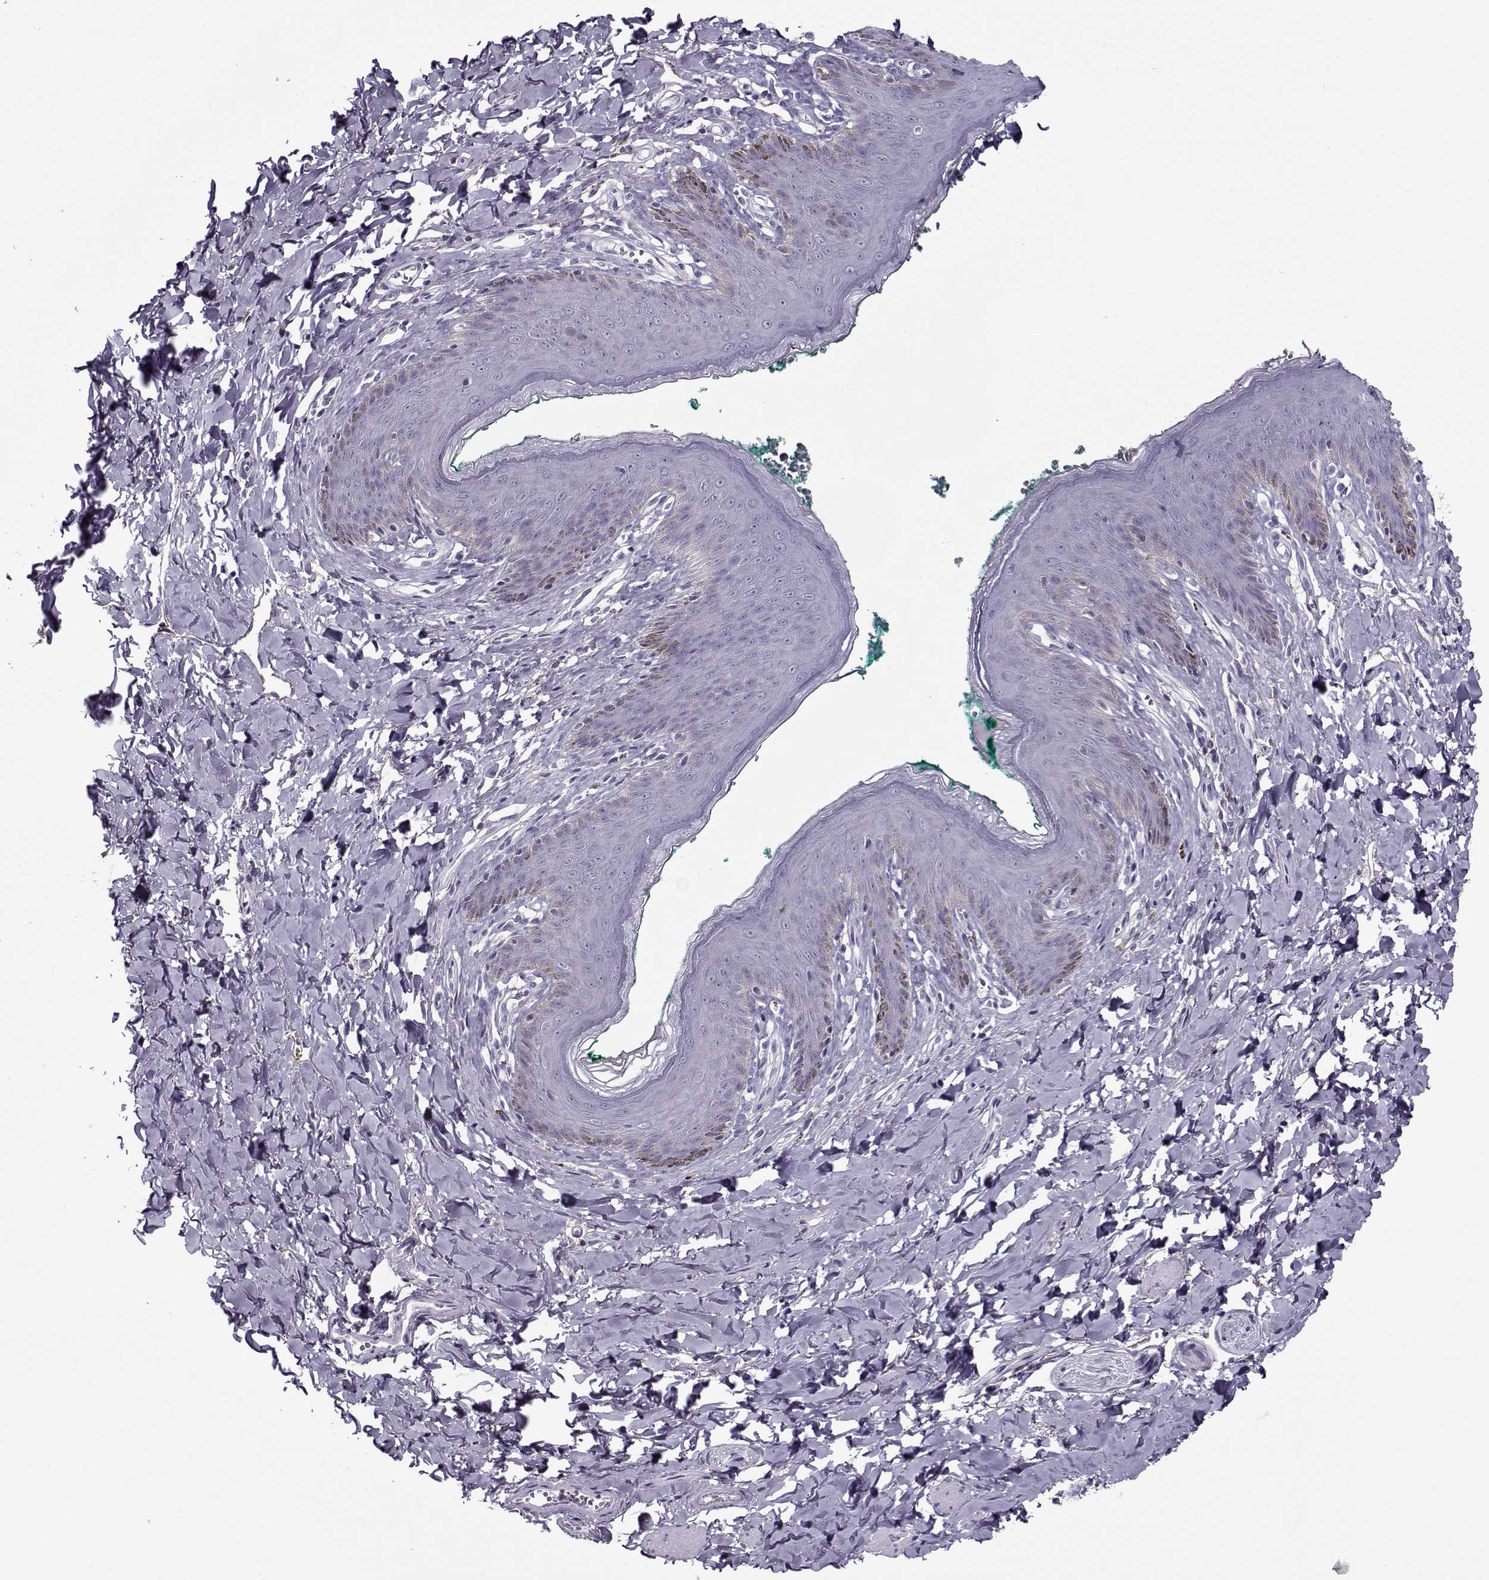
{"staining": {"intensity": "negative", "quantity": "none", "location": "none"}, "tissue": "skin", "cell_type": "Epidermal cells", "image_type": "normal", "snomed": [{"axis": "morphology", "description": "Normal tissue, NOS"}, {"axis": "topography", "description": "Vulva"}], "caption": "DAB (3,3'-diaminobenzidine) immunohistochemical staining of unremarkable human skin shows no significant staining in epidermal cells.", "gene": "PP2D1", "patient": {"sex": "female", "age": 66}}